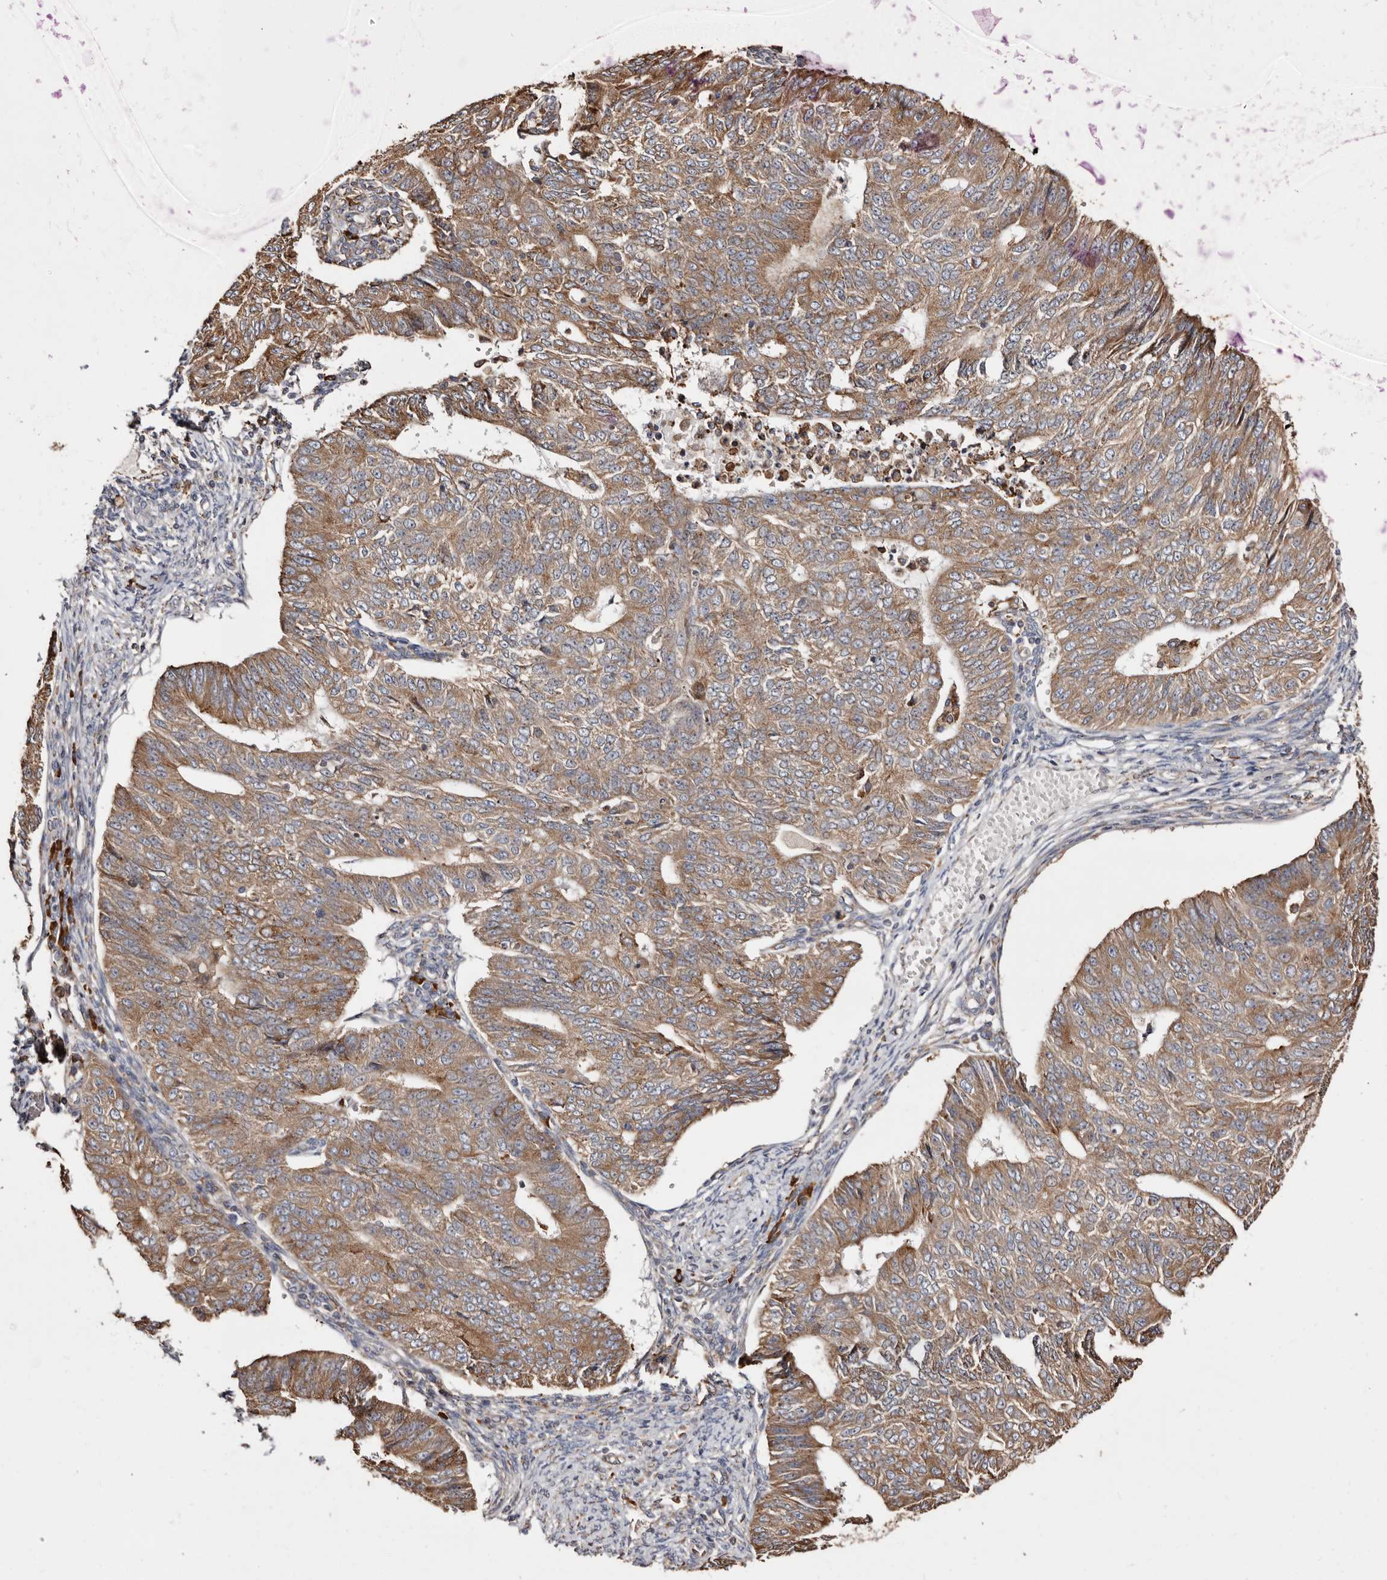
{"staining": {"intensity": "moderate", "quantity": ">75%", "location": "cytoplasmic/membranous"}, "tissue": "endometrial cancer", "cell_type": "Tumor cells", "image_type": "cancer", "snomed": [{"axis": "morphology", "description": "Adenocarcinoma, NOS"}, {"axis": "topography", "description": "Endometrium"}], "caption": "Brown immunohistochemical staining in endometrial cancer reveals moderate cytoplasmic/membranous staining in about >75% of tumor cells.", "gene": "ACBD6", "patient": {"sex": "female", "age": 32}}